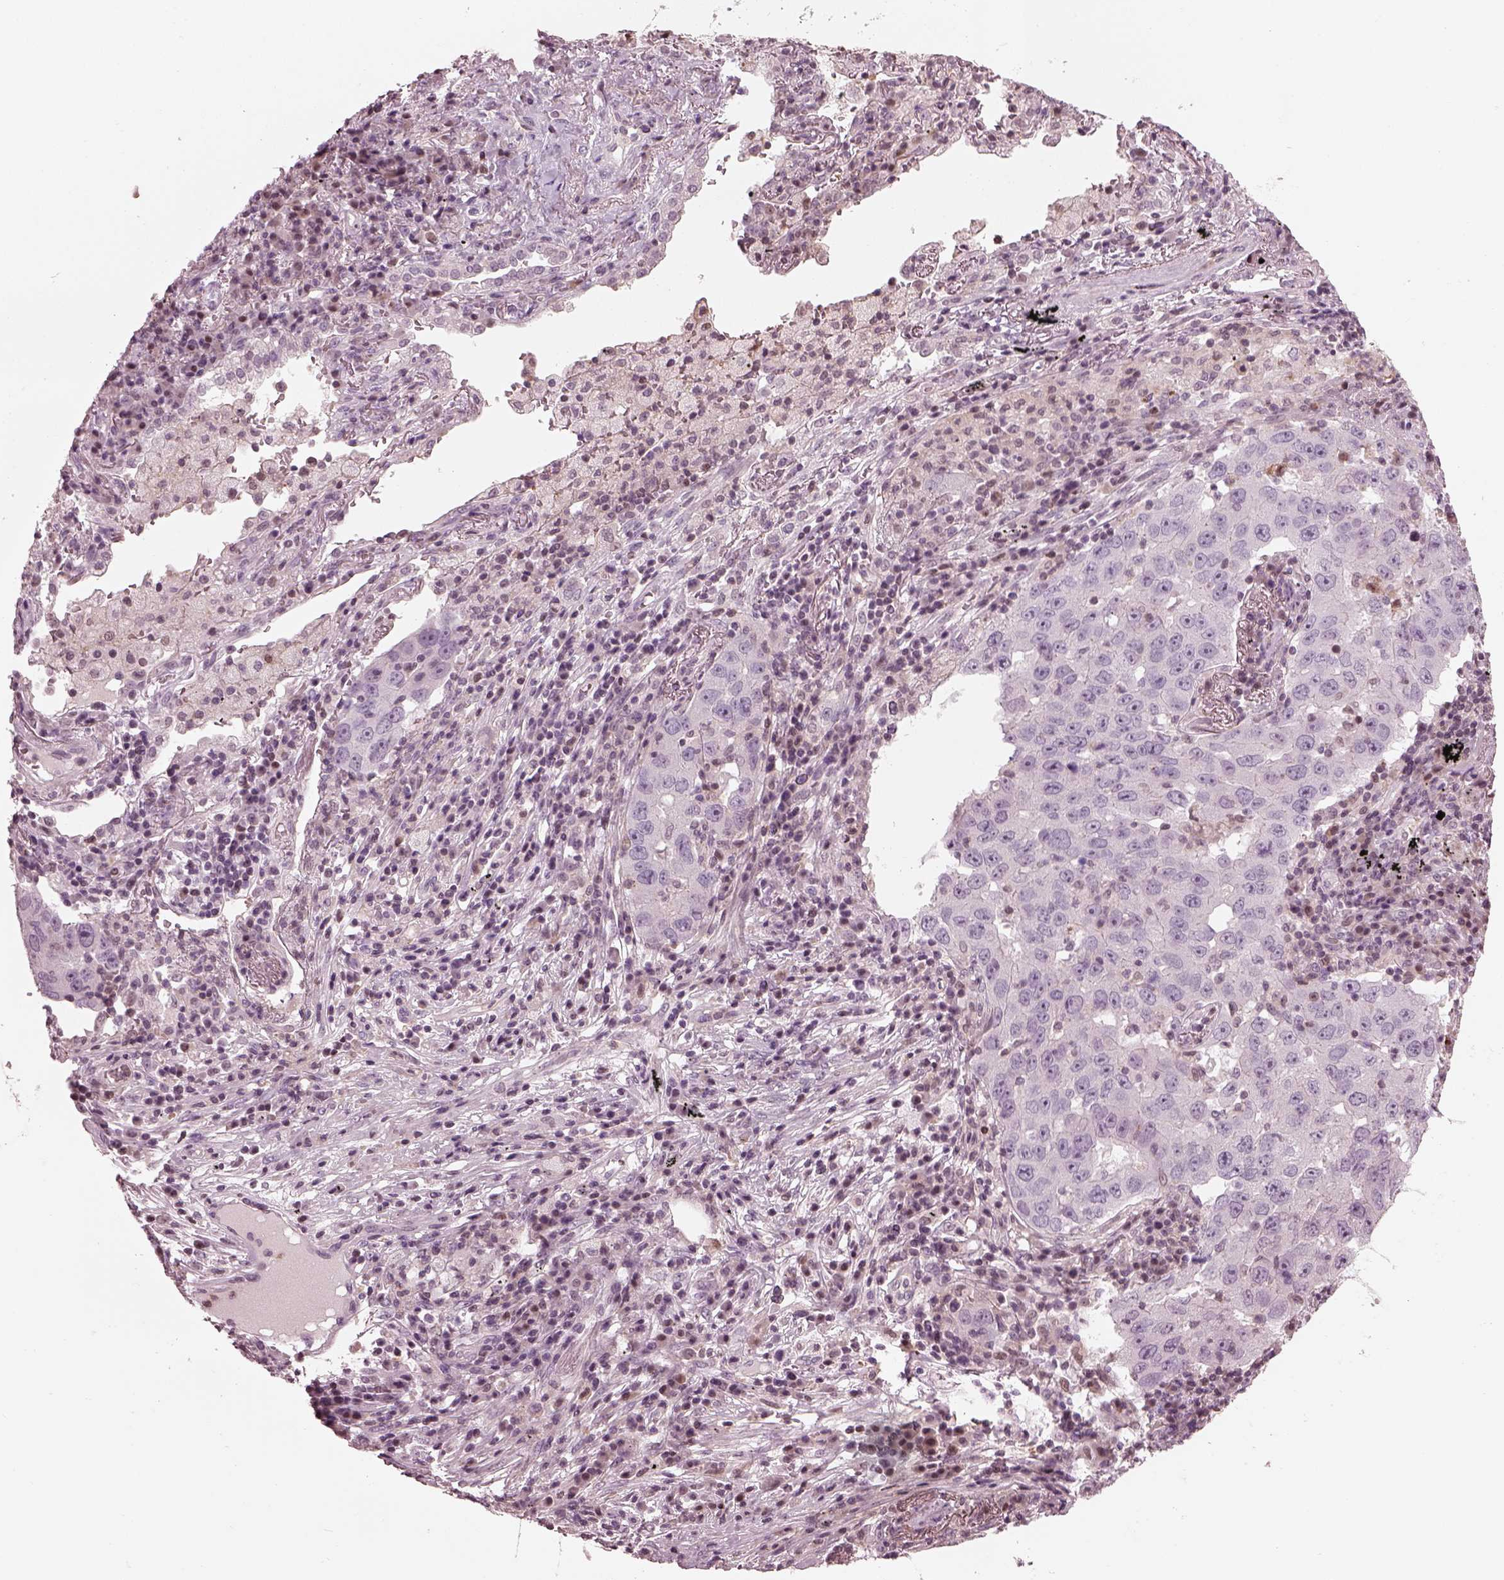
{"staining": {"intensity": "negative", "quantity": "none", "location": "none"}, "tissue": "lung cancer", "cell_type": "Tumor cells", "image_type": "cancer", "snomed": [{"axis": "morphology", "description": "Adenocarcinoma, NOS"}, {"axis": "topography", "description": "Lung"}], "caption": "DAB (3,3'-diaminobenzidine) immunohistochemical staining of human lung cancer (adenocarcinoma) reveals no significant positivity in tumor cells.", "gene": "BFSP1", "patient": {"sex": "male", "age": 73}}